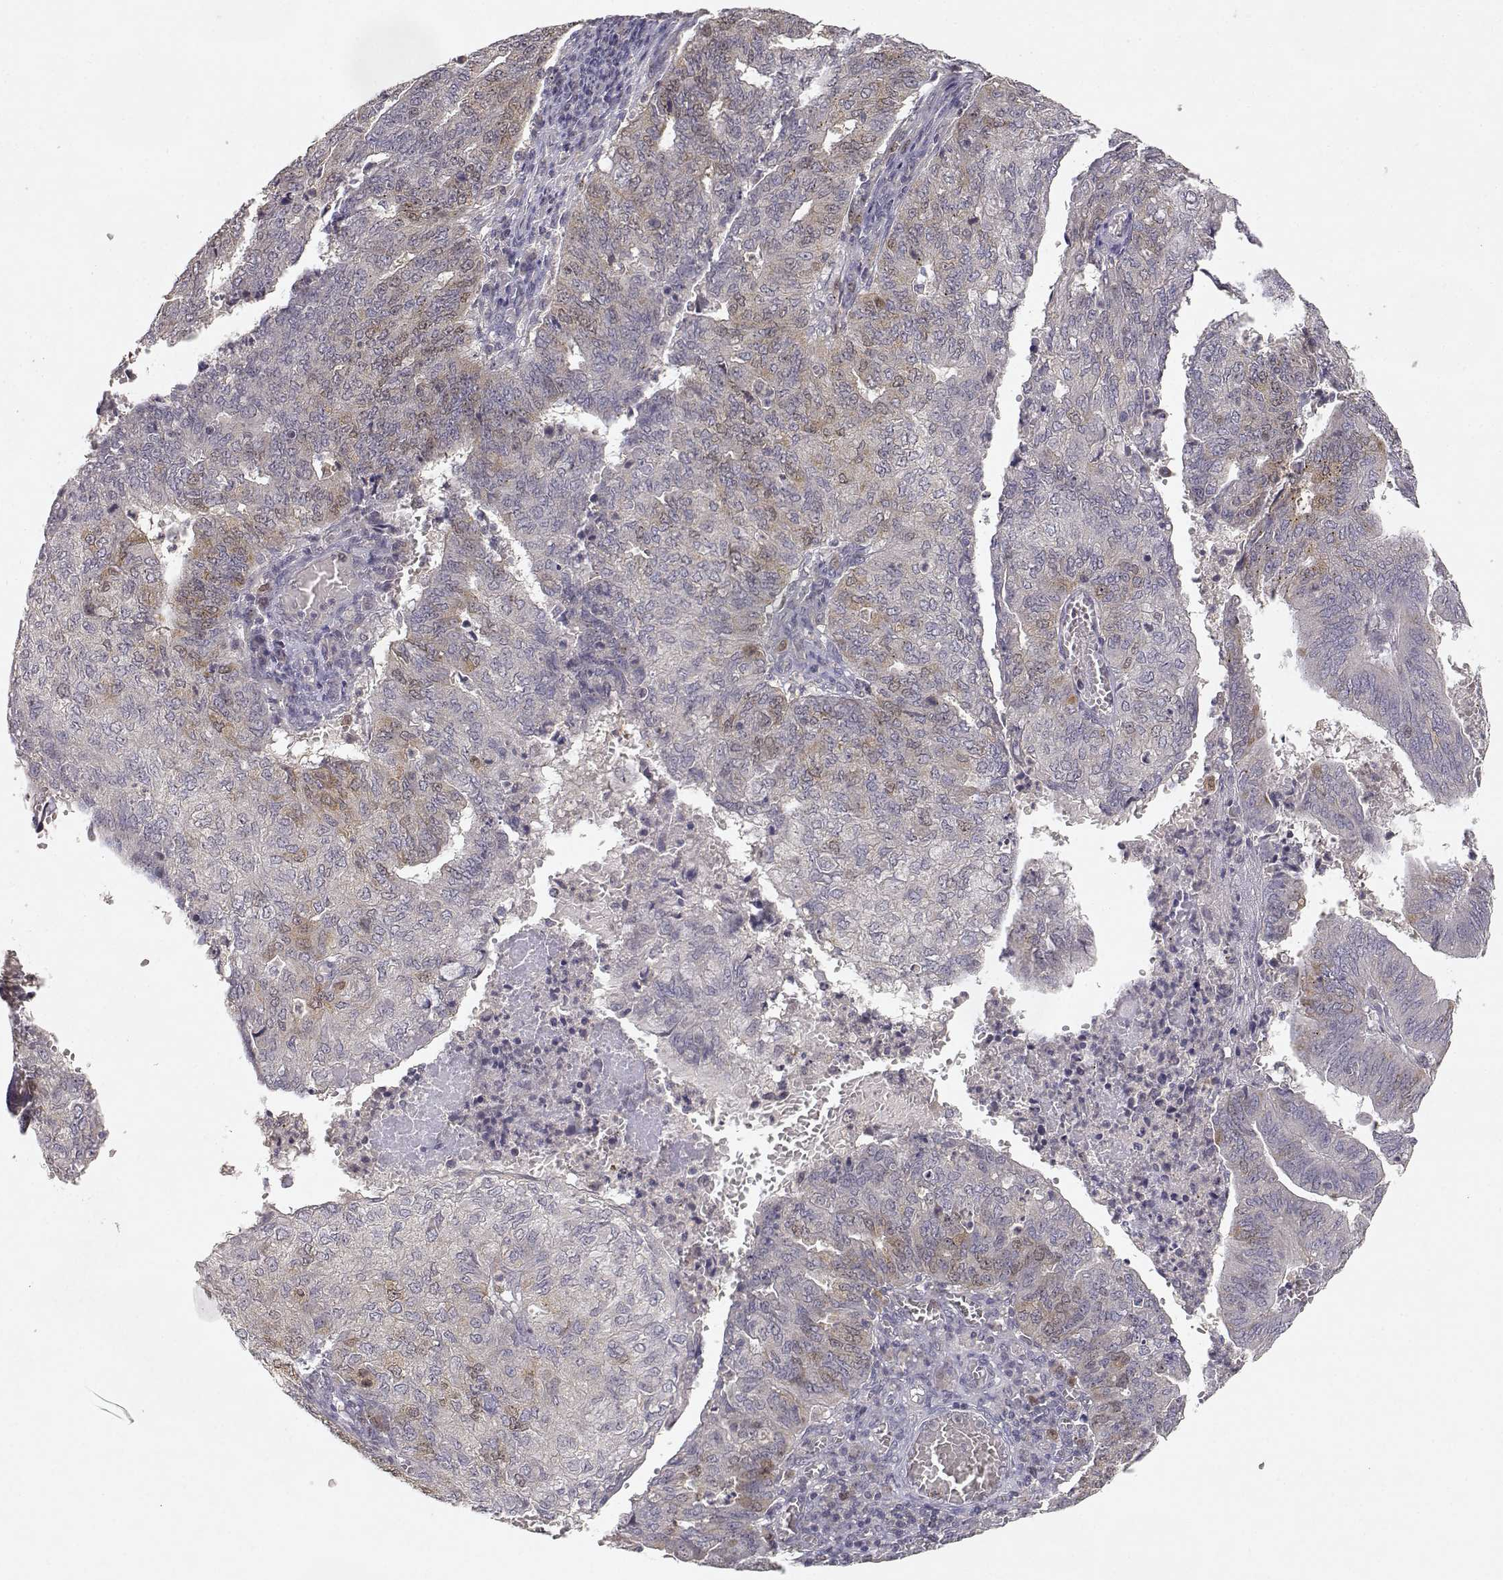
{"staining": {"intensity": "weak", "quantity": "<25%", "location": "cytoplasmic/membranous"}, "tissue": "endometrial cancer", "cell_type": "Tumor cells", "image_type": "cancer", "snomed": [{"axis": "morphology", "description": "Adenocarcinoma, NOS"}, {"axis": "topography", "description": "Endometrium"}], "caption": "This micrograph is of endometrial adenocarcinoma stained with immunohistochemistry (IHC) to label a protein in brown with the nuclei are counter-stained blue. There is no staining in tumor cells.", "gene": "RAD51", "patient": {"sex": "female", "age": 82}}